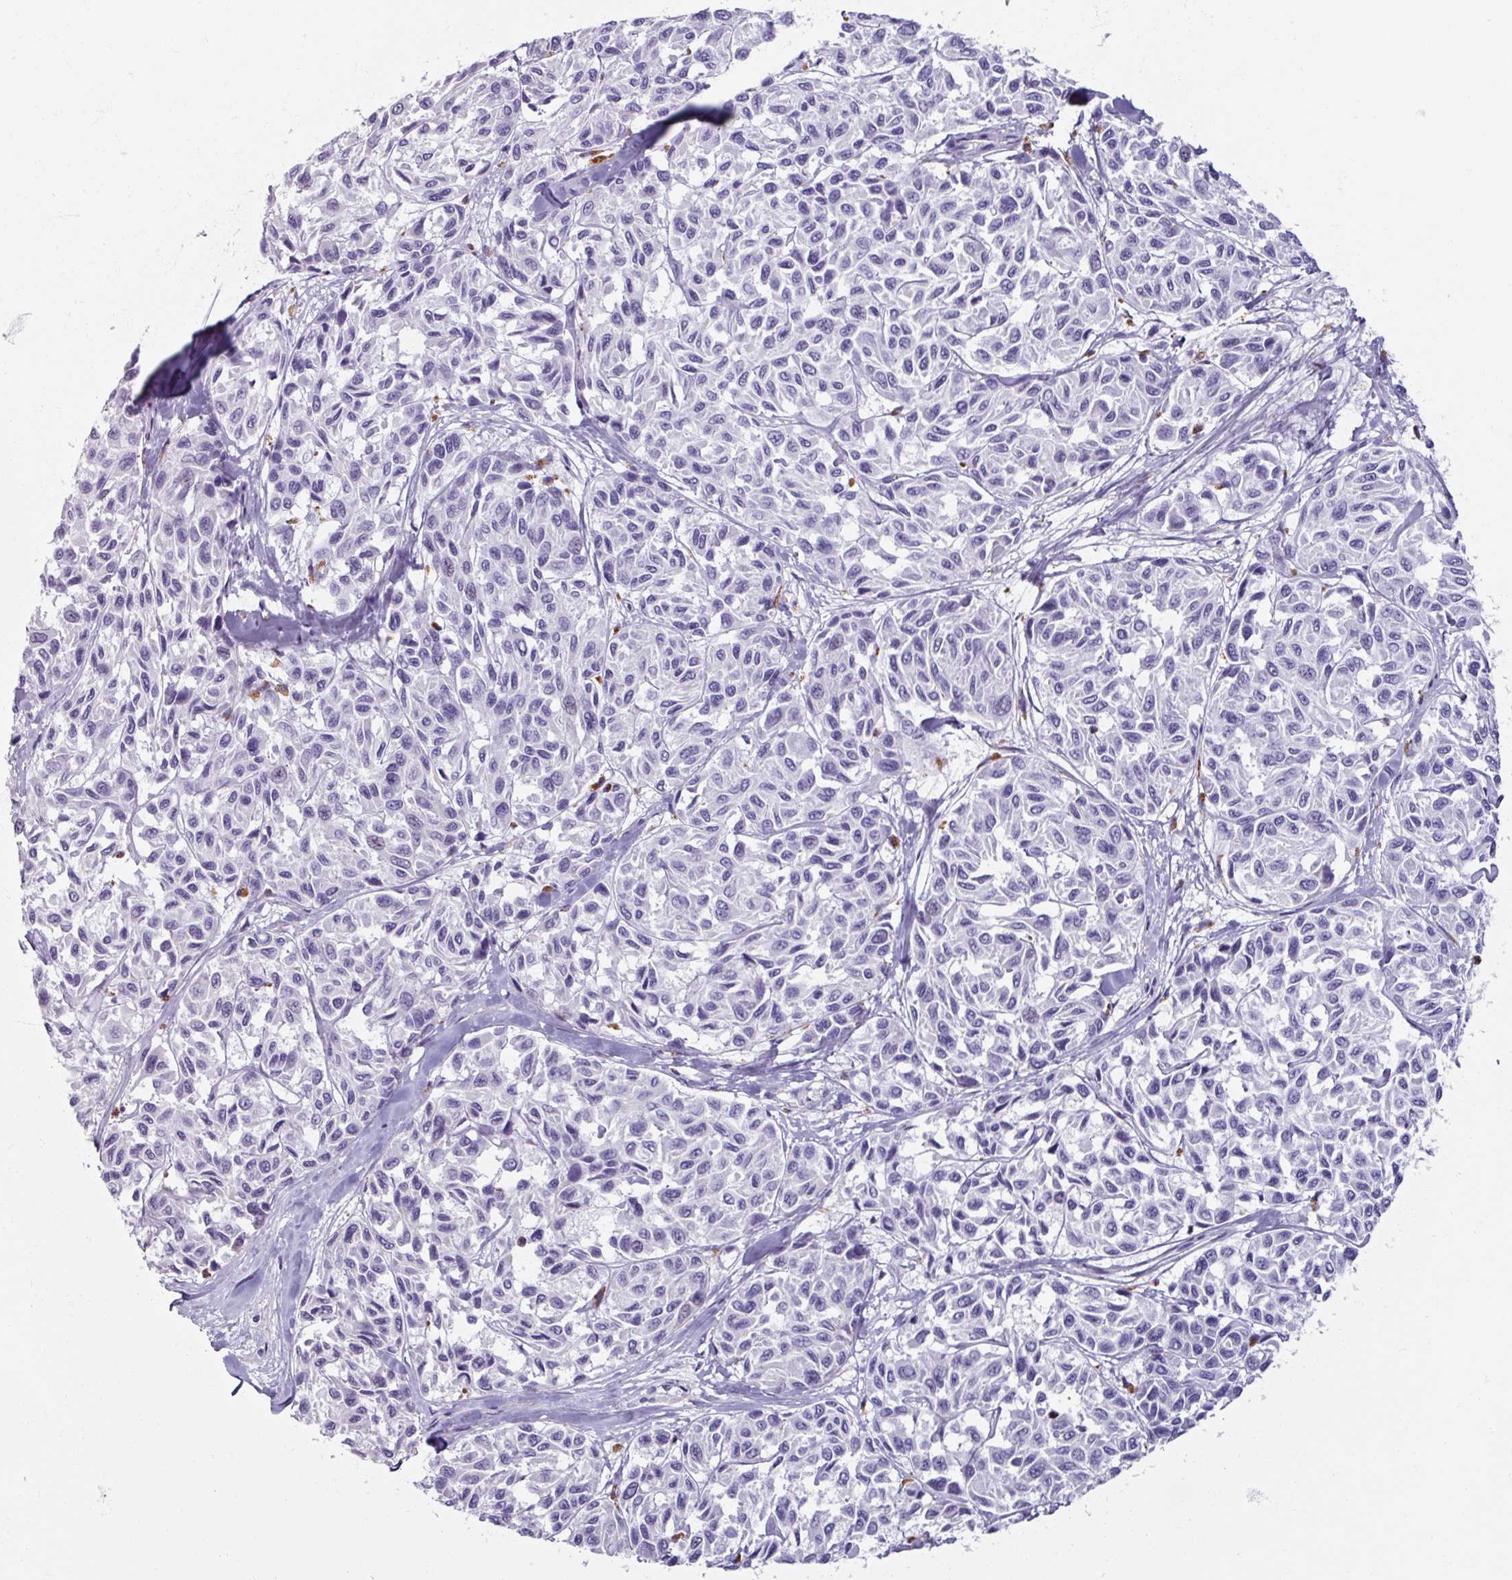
{"staining": {"intensity": "negative", "quantity": "none", "location": "none"}, "tissue": "melanoma", "cell_type": "Tumor cells", "image_type": "cancer", "snomed": [{"axis": "morphology", "description": "Malignant melanoma, NOS"}, {"axis": "topography", "description": "Skin"}], "caption": "Immunohistochemical staining of malignant melanoma exhibits no significant expression in tumor cells.", "gene": "SPESP1", "patient": {"sex": "female", "age": 66}}